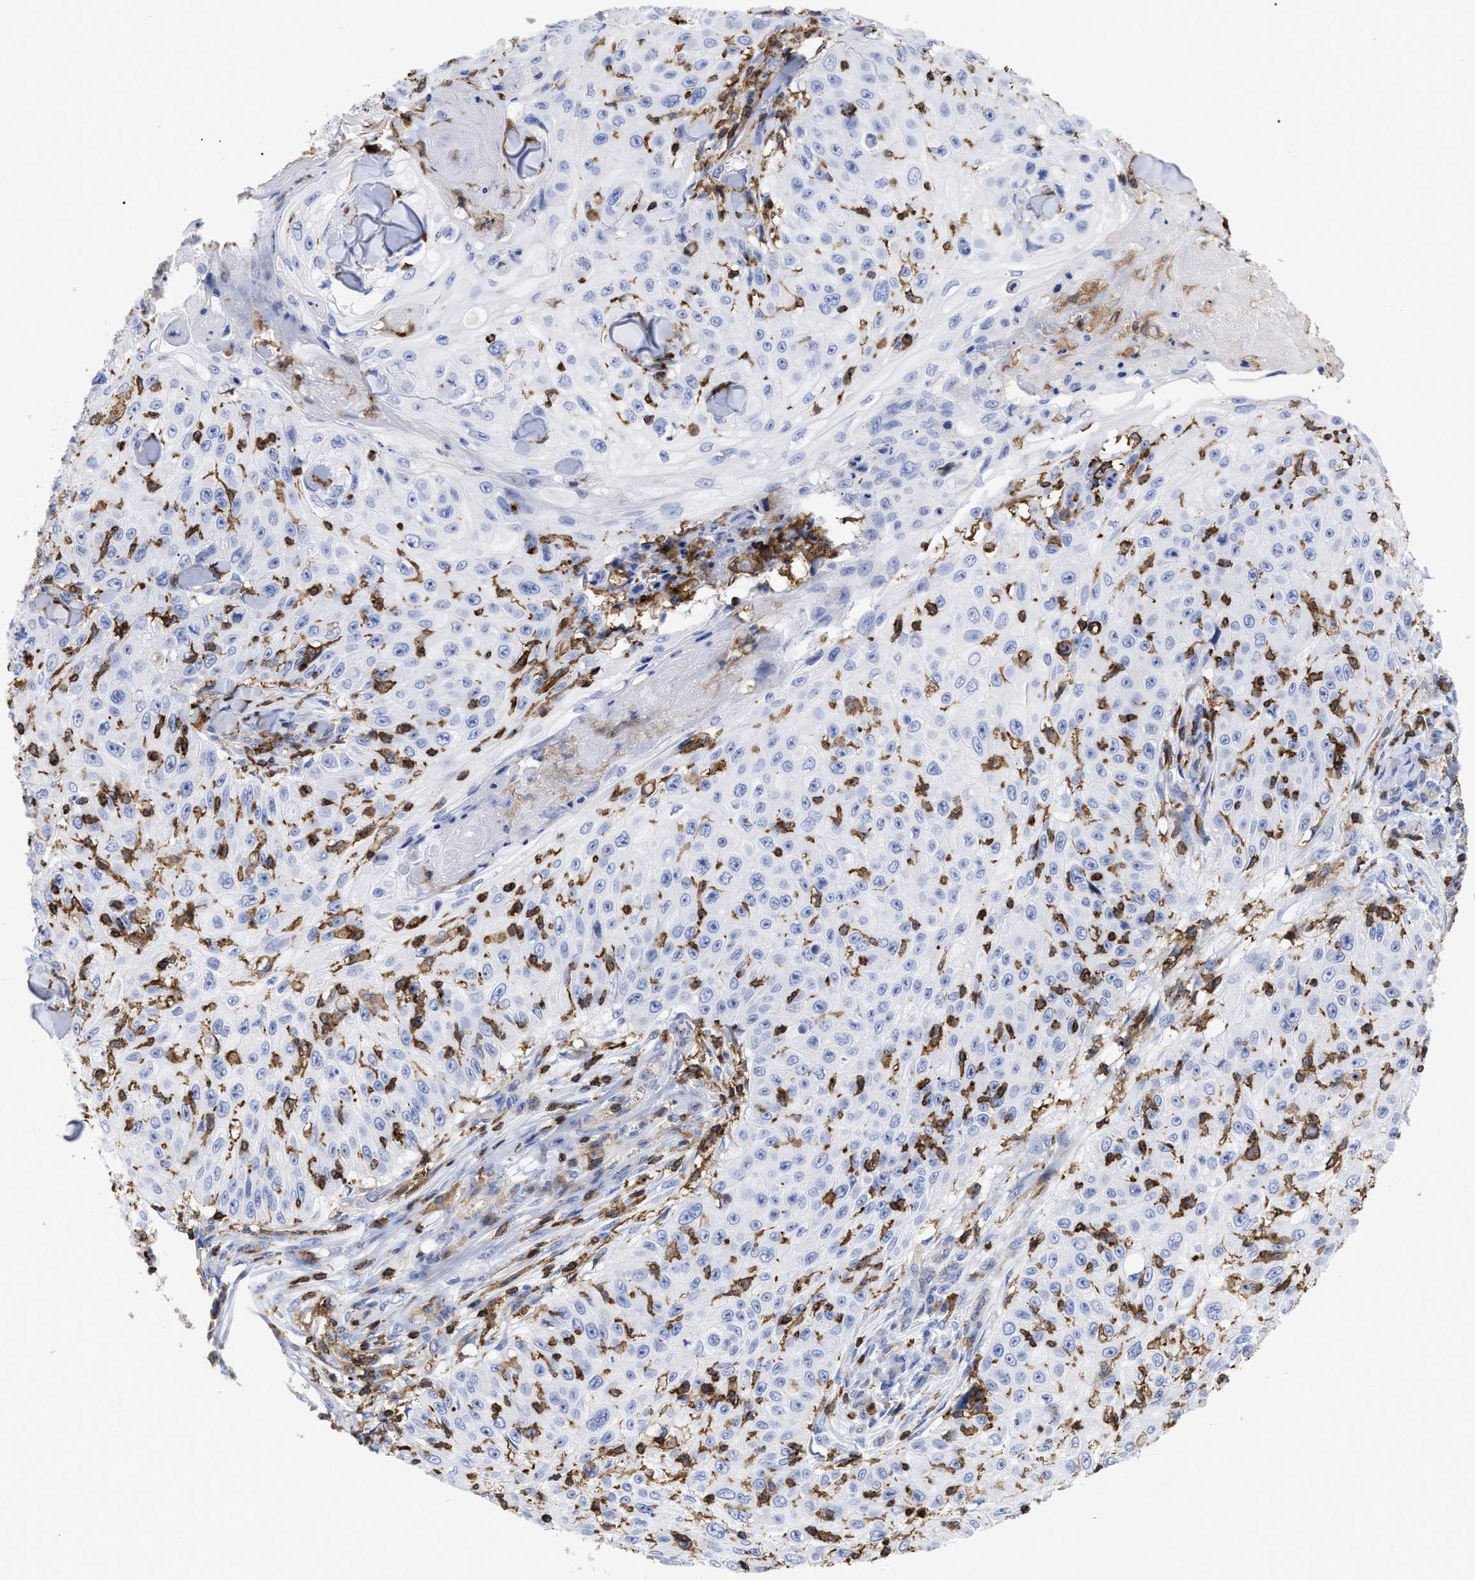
{"staining": {"intensity": "negative", "quantity": "none", "location": "none"}, "tissue": "skin cancer", "cell_type": "Tumor cells", "image_type": "cancer", "snomed": [{"axis": "morphology", "description": "Squamous cell carcinoma, NOS"}, {"axis": "topography", "description": "Skin"}], "caption": "DAB immunohistochemical staining of skin squamous cell carcinoma shows no significant expression in tumor cells.", "gene": "HCLS1", "patient": {"sex": "male", "age": 86}}